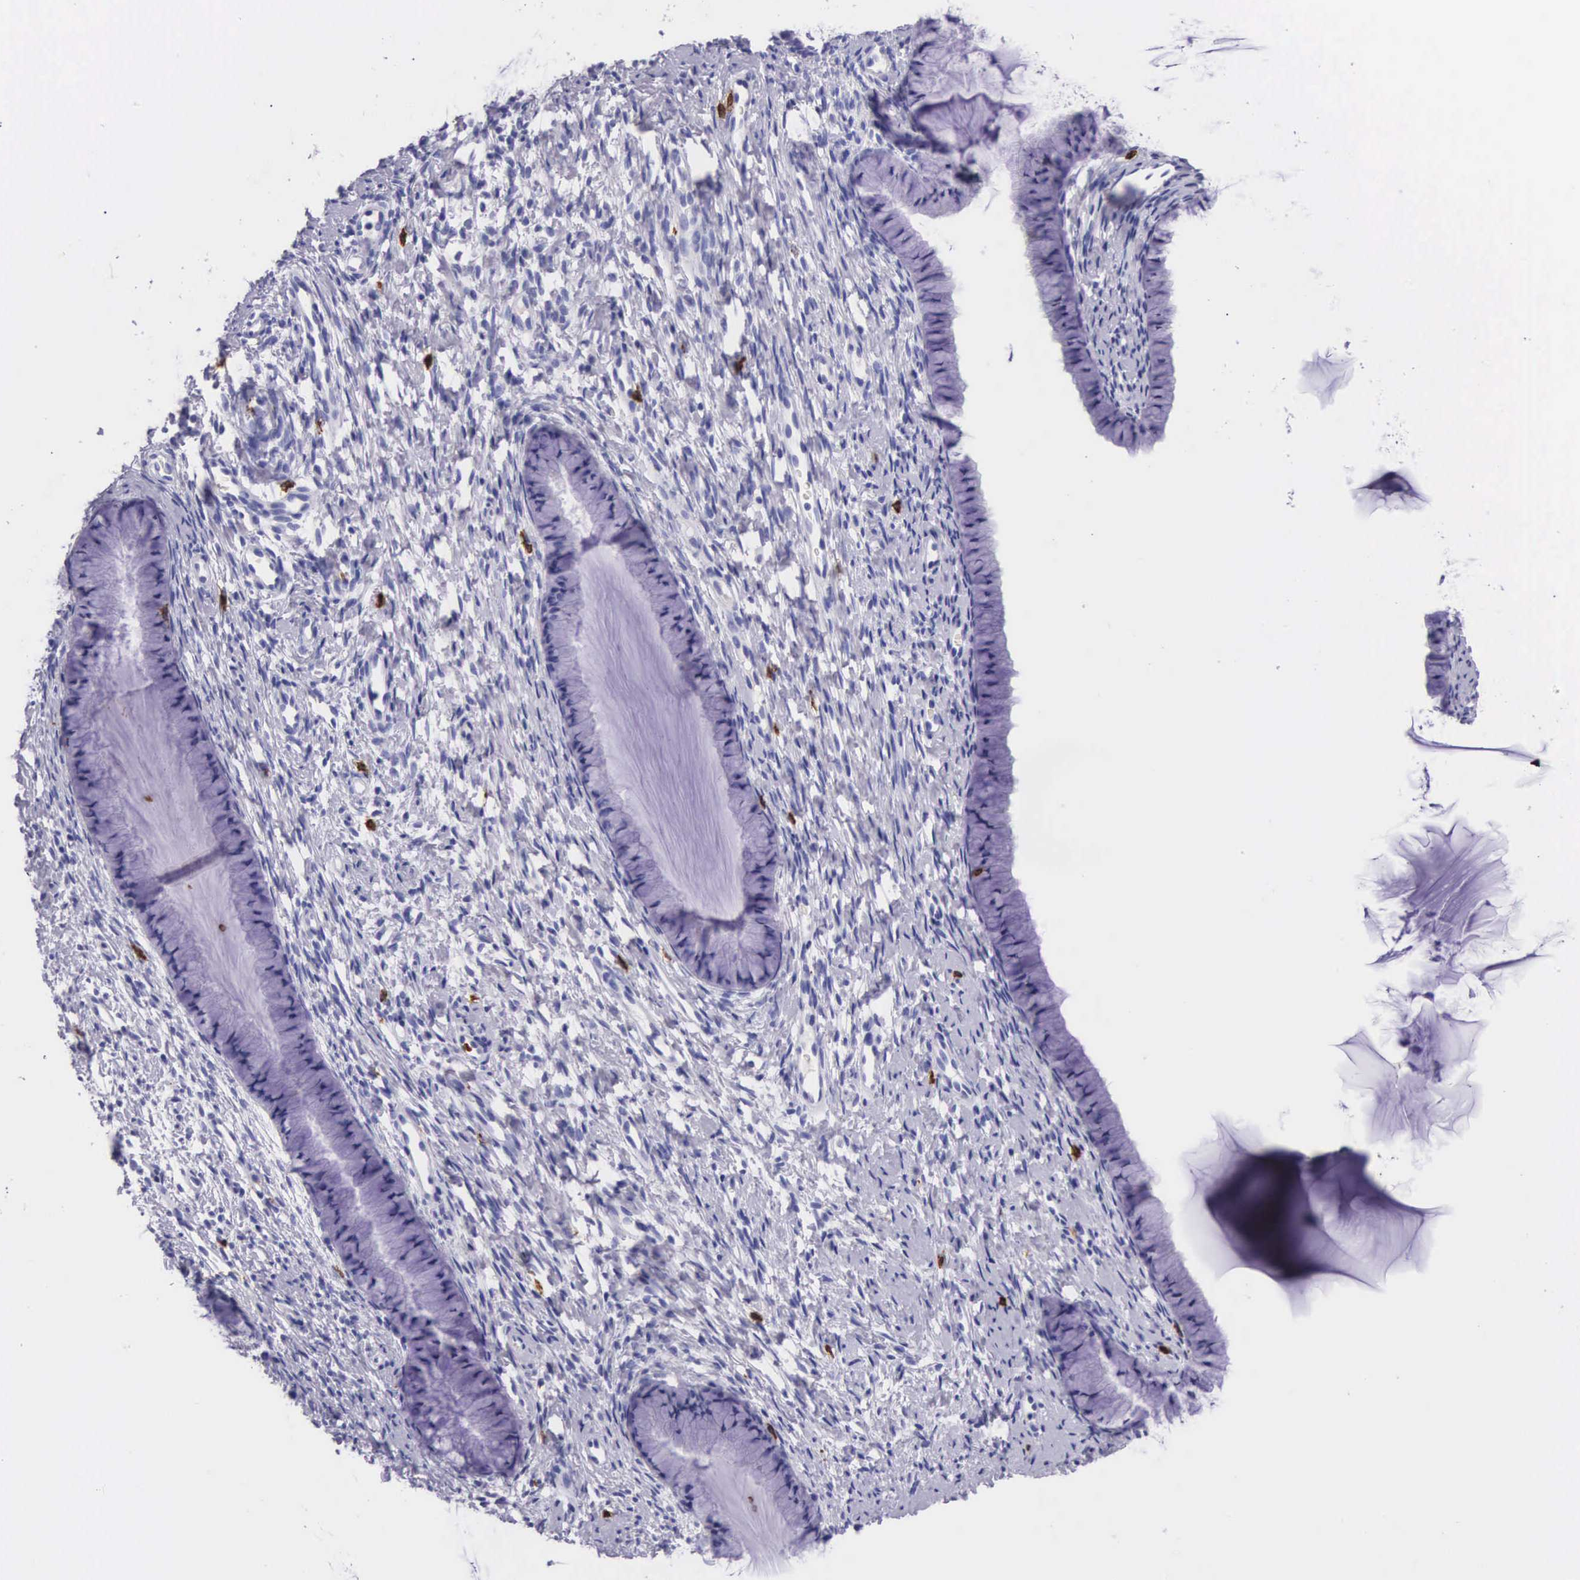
{"staining": {"intensity": "negative", "quantity": "none", "location": "none"}, "tissue": "cervix", "cell_type": "Glandular cells", "image_type": "normal", "snomed": [{"axis": "morphology", "description": "Normal tissue, NOS"}, {"axis": "topography", "description": "Cervix"}], "caption": "Immunohistochemical staining of normal cervix exhibits no significant staining in glandular cells. The staining is performed using DAB (3,3'-diaminobenzidine) brown chromogen with nuclei counter-stained in using hematoxylin.", "gene": "FCN1", "patient": {"sex": "female", "age": 82}}